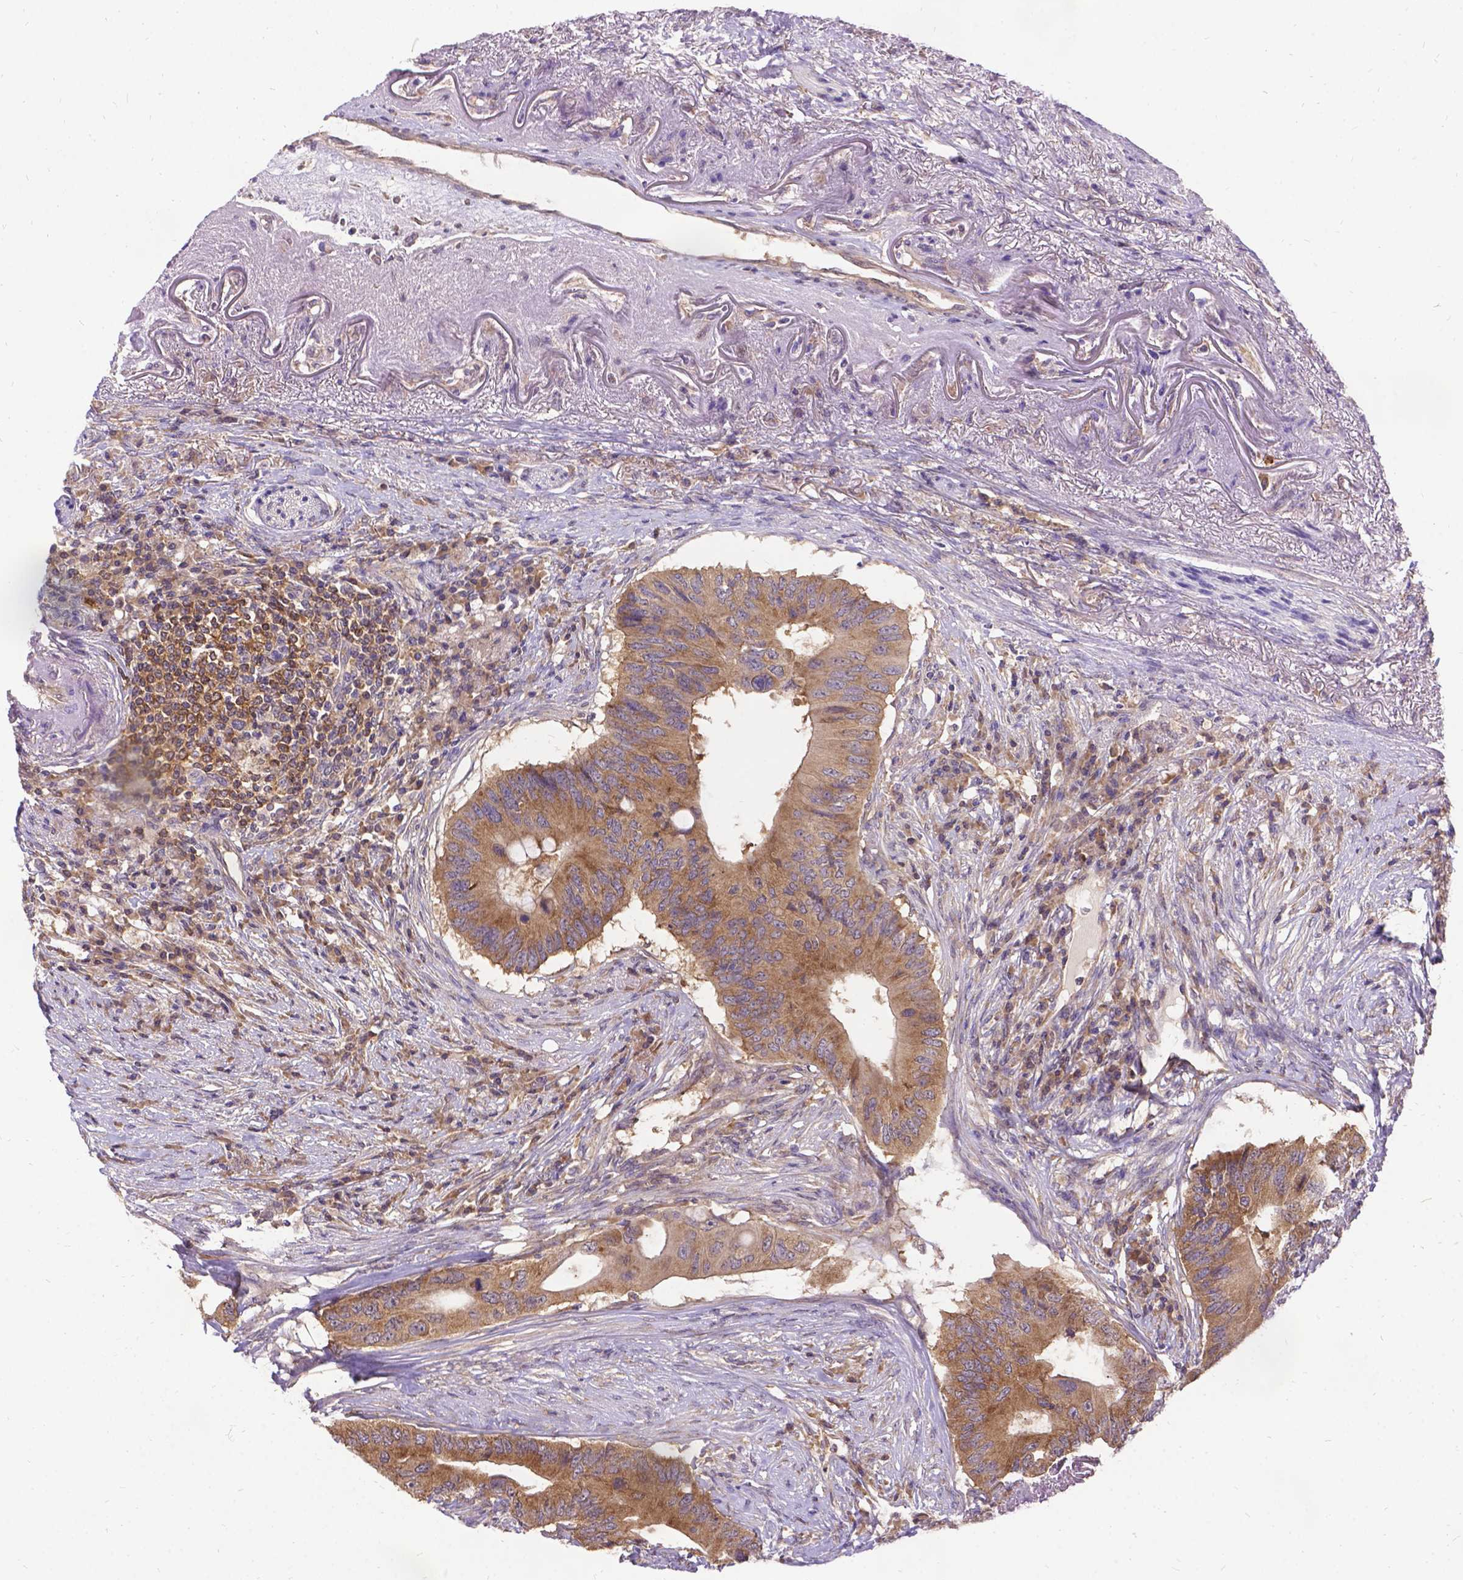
{"staining": {"intensity": "moderate", "quantity": ">75%", "location": "cytoplasmic/membranous"}, "tissue": "colorectal cancer", "cell_type": "Tumor cells", "image_type": "cancer", "snomed": [{"axis": "morphology", "description": "Adenocarcinoma, NOS"}, {"axis": "topography", "description": "Colon"}], "caption": "This is an image of immunohistochemistry staining of colorectal cancer (adenocarcinoma), which shows moderate expression in the cytoplasmic/membranous of tumor cells.", "gene": "DENND6A", "patient": {"sex": "male", "age": 71}}